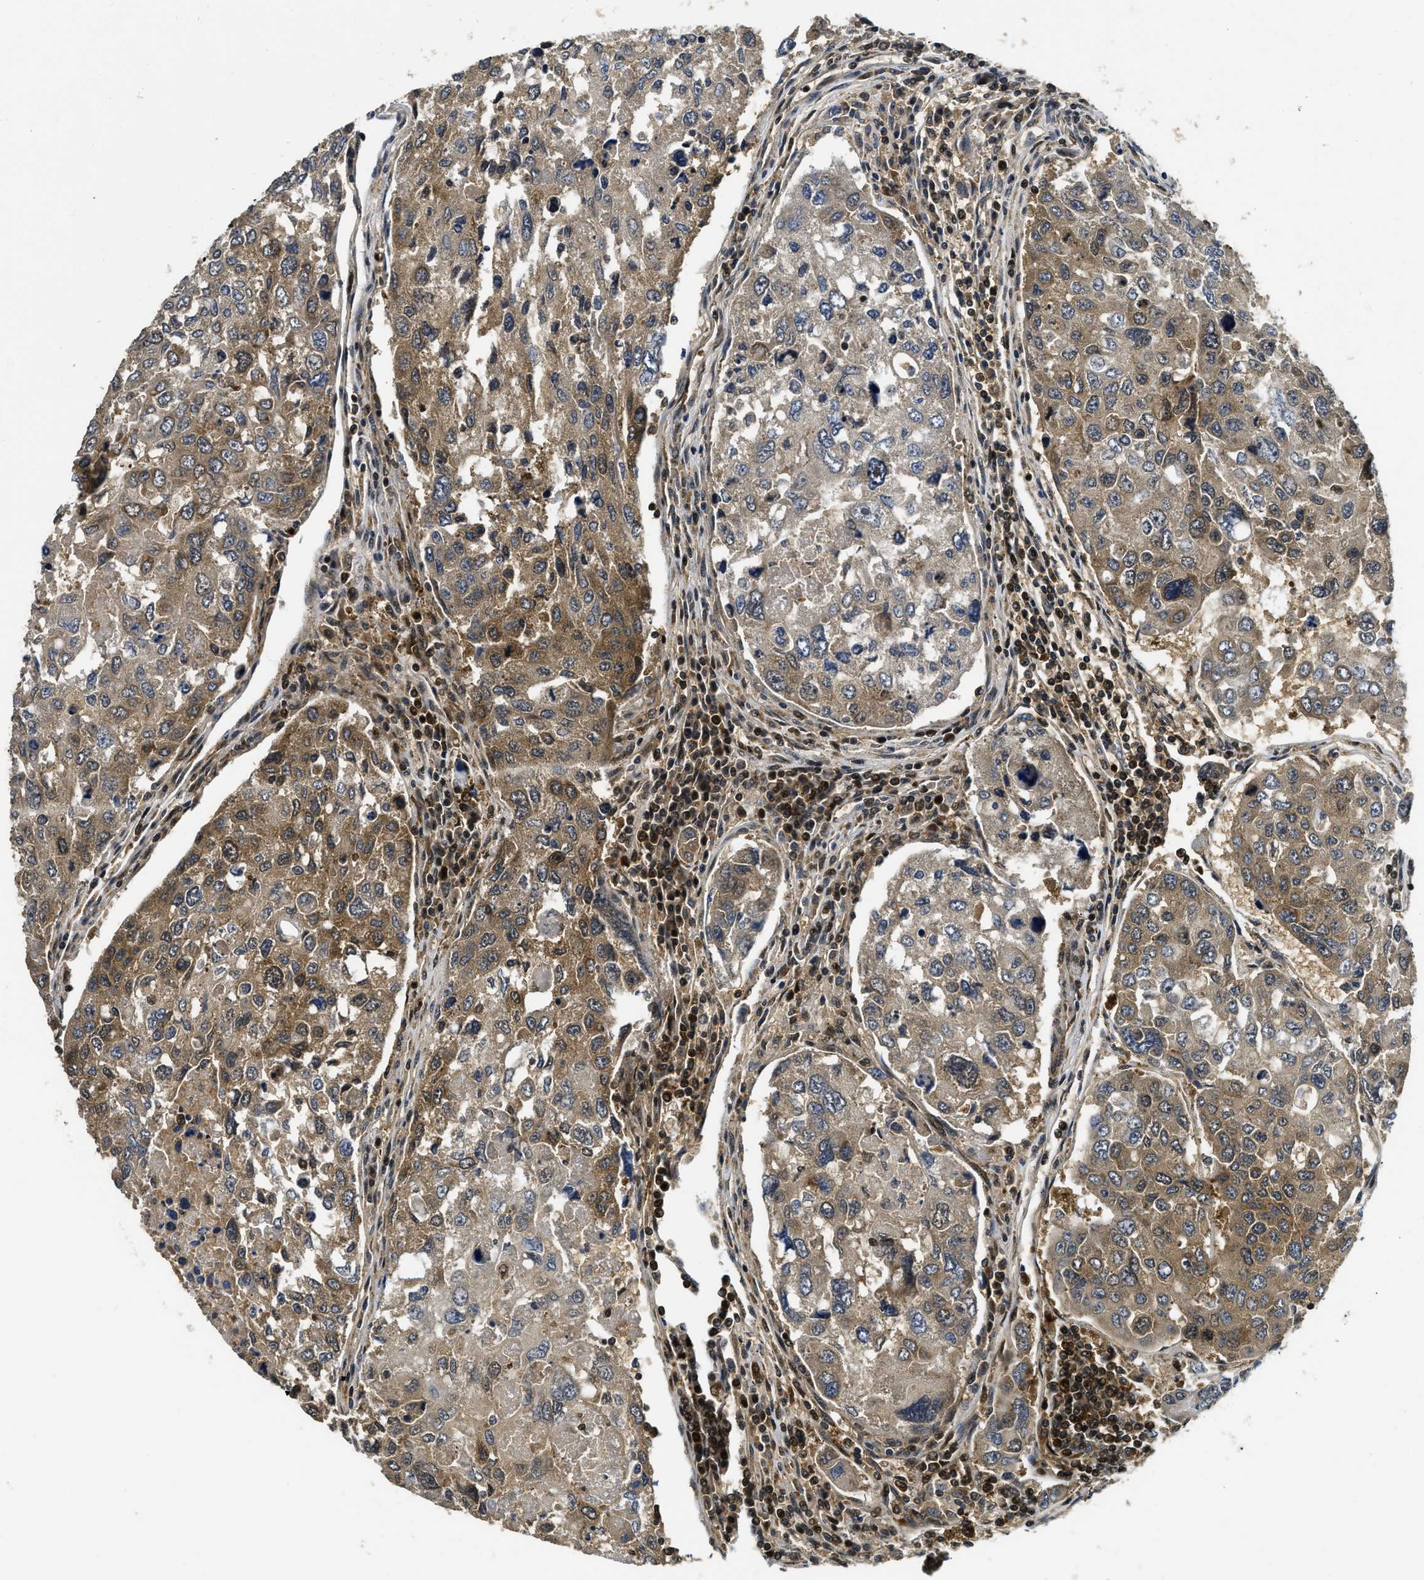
{"staining": {"intensity": "moderate", "quantity": "25%-75%", "location": "cytoplasmic/membranous"}, "tissue": "urothelial cancer", "cell_type": "Tumor cells", "image_type": "cancer", "snomed": [{"axis": "morphology", "description": "Urothelial carcinoma, High grade"}, {"axis": "topography", "description": "Lymph node"}, {"axis": "topography", "description": "Urinary bladder"}], "caption": "Immunohistochemistry (IHC) image of human urothelial carcinoma (high-grade) stained for a protein (brown), which demonstrates medium levels of moderate cytoplasmic/membranous staining in about 25%-75% of tumor cells.", "gene": "ADSL", "patient": {"sex": "male", "age": 51}}